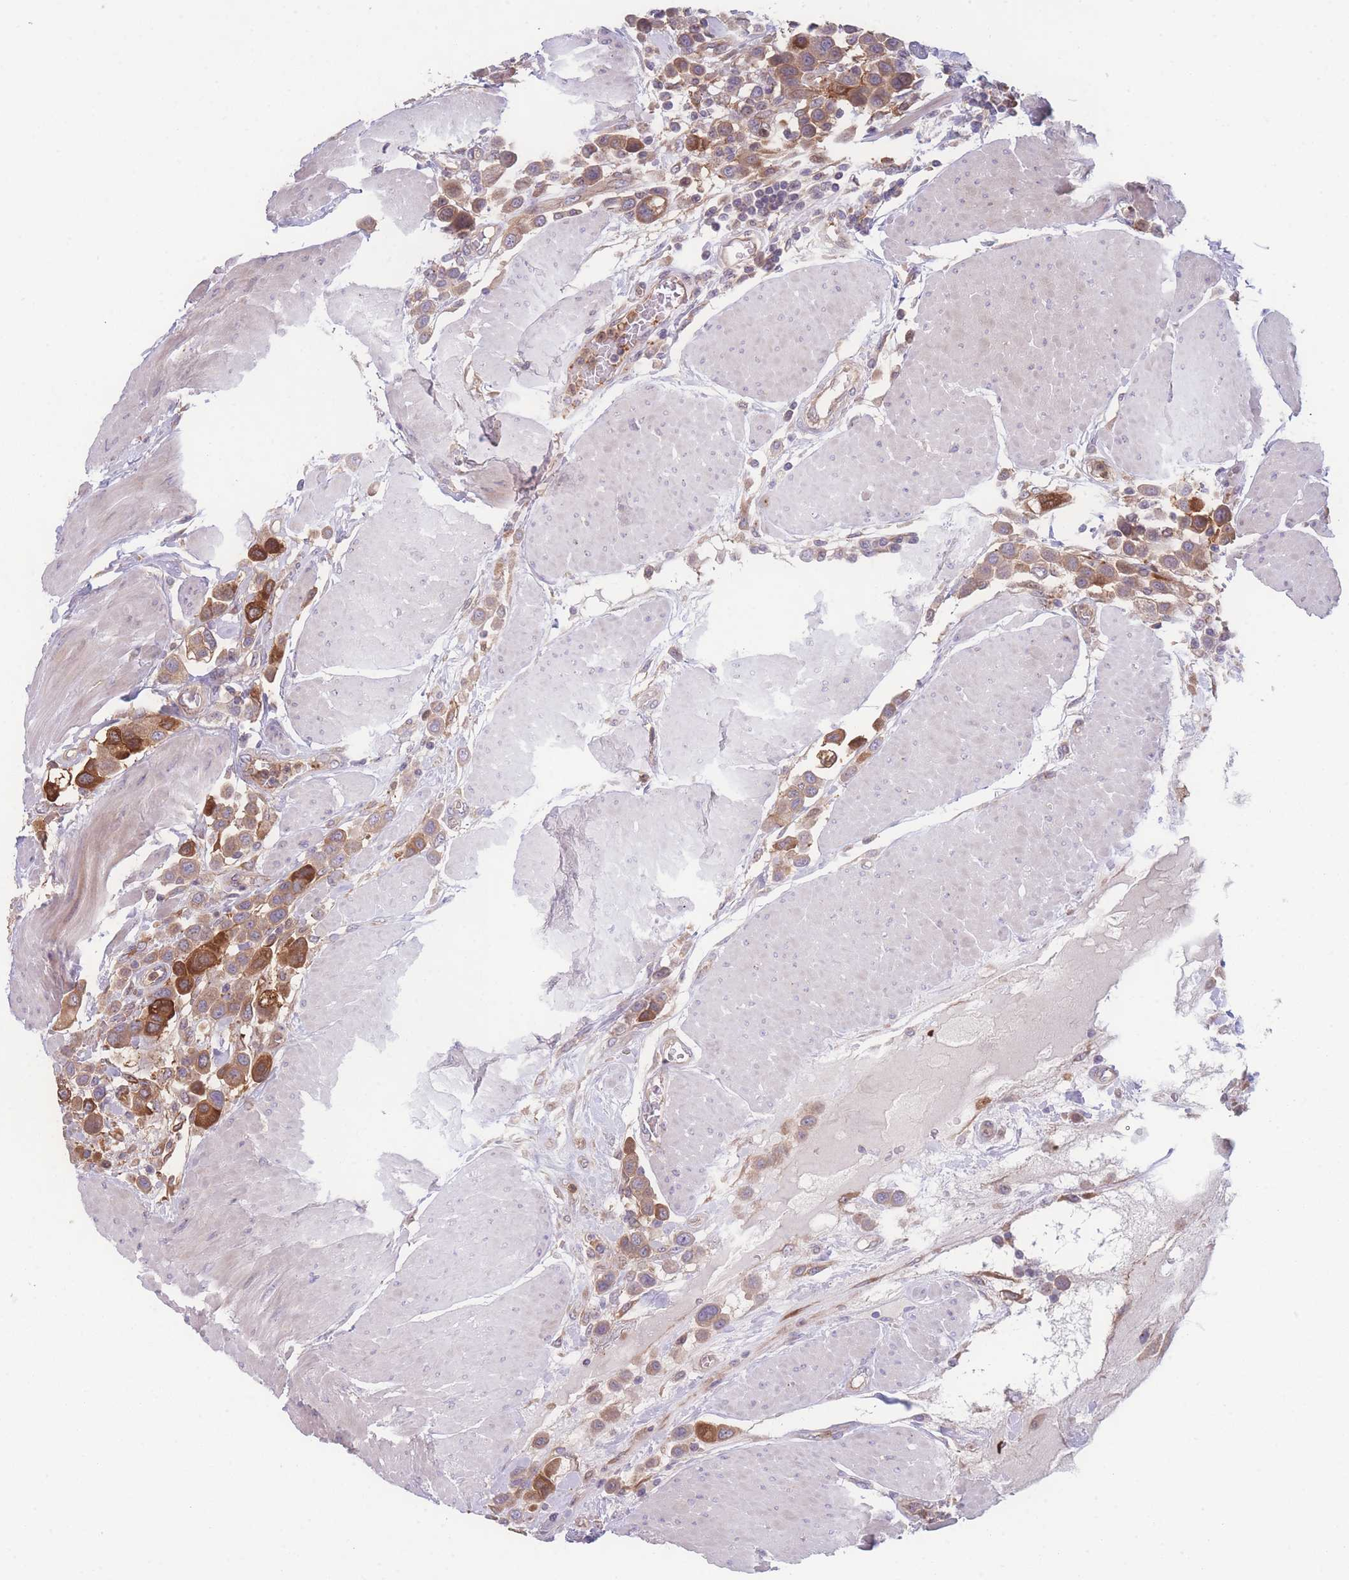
{"staining": {"intensity": "strong", "quantity": ">75%", "location": "cytoplasmic/membranous"}, "tissue": "urothelial cancer", "cell_type": "Tumor cells", "image_type": "cancer", "snomed": [{"axis": "morphology", "description": "Urothelial carcinoma, High grade"}, {"axis": "topography", "description": "Urinary bladder"}], "caption": "Tumor cells show high levels of strong cytoplasmic/membranous positivity in about >75% of cells in urothelial carcinoma (high-grade).", "gene": "STEAP3", "patient": {"sex": "male", "age": 50}}